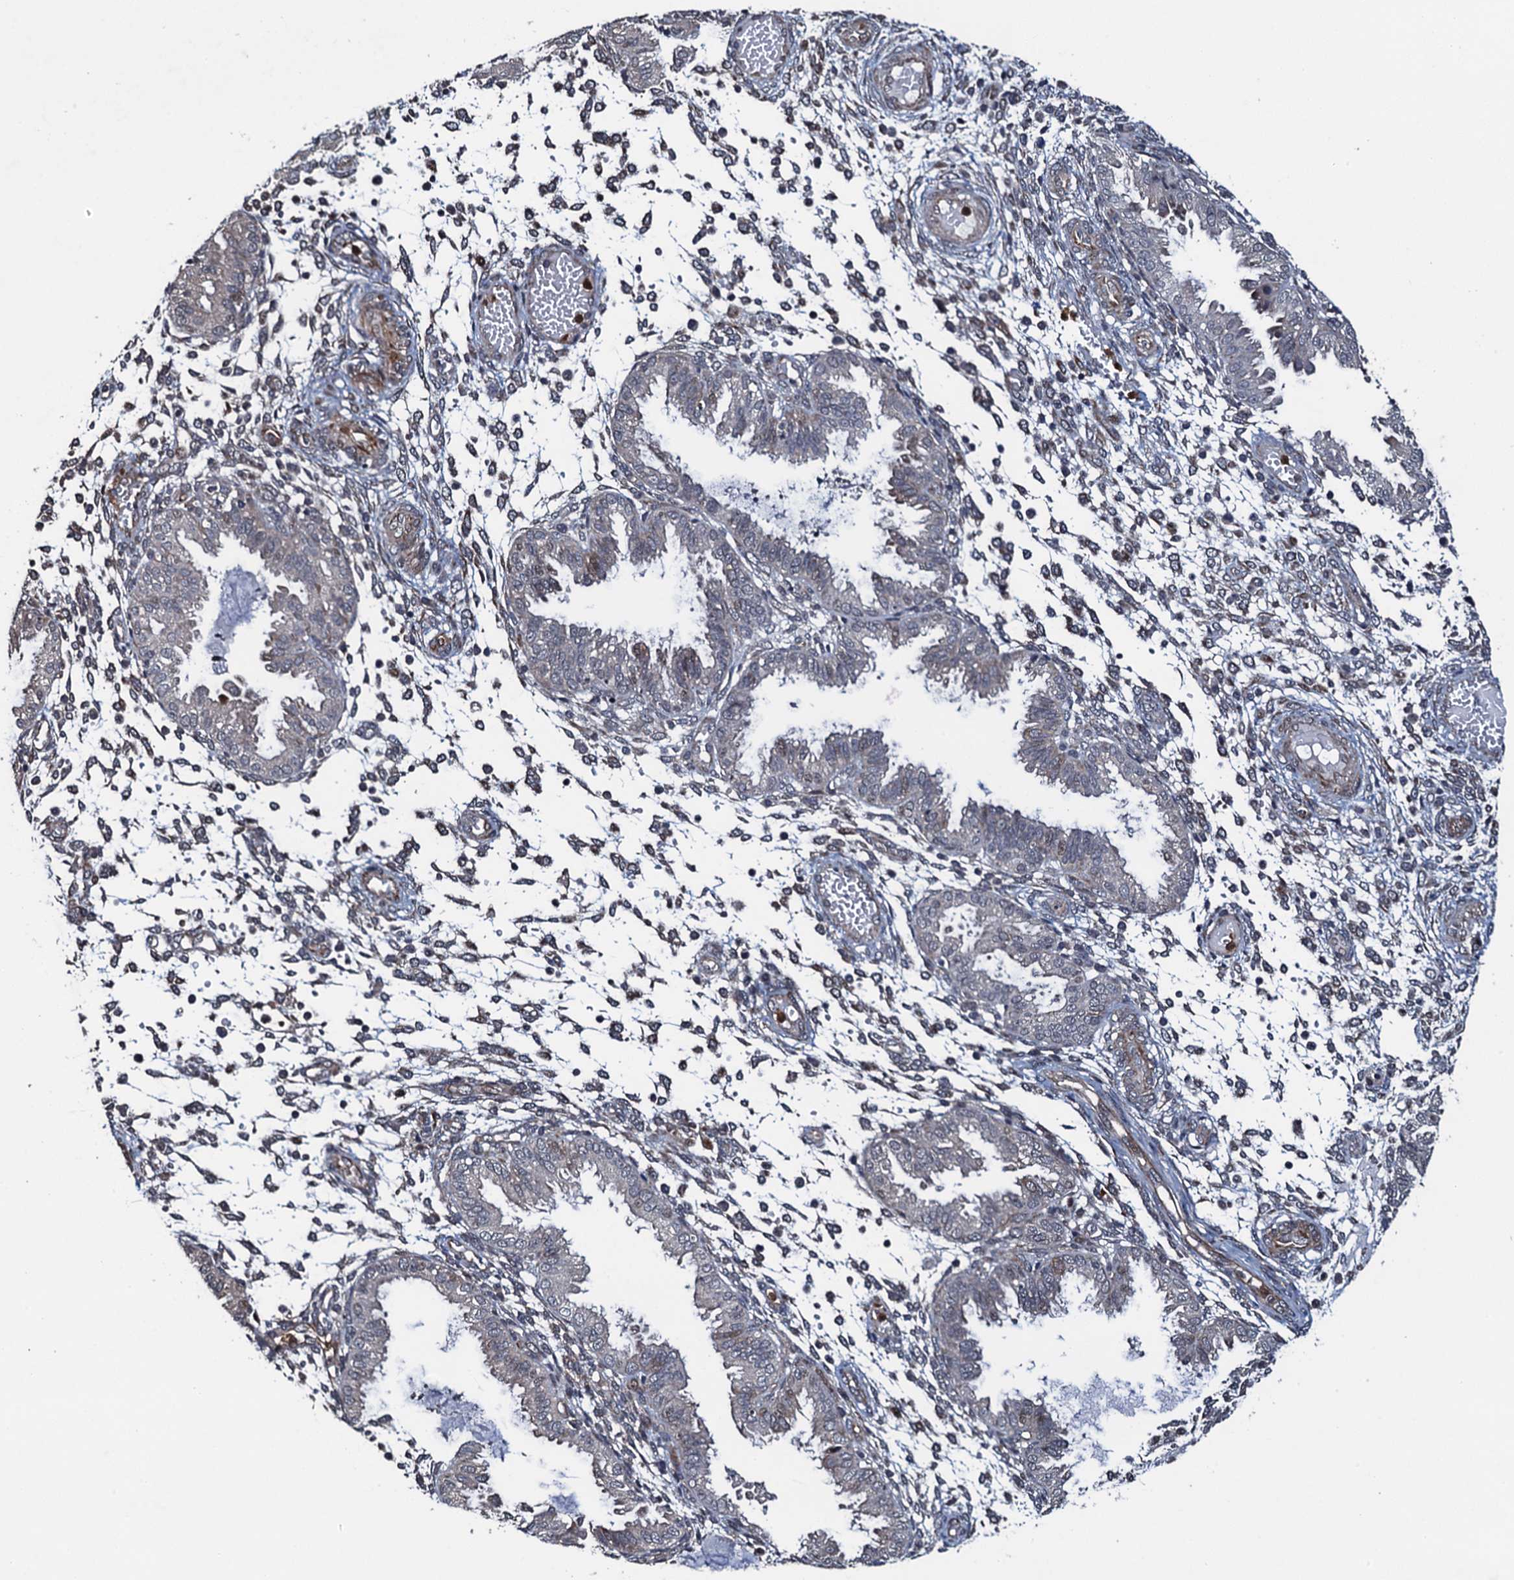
{"staining": {"intensity": "negative", "quantity": "none", "location": "none"}, "tissue": "endometrium", "cell_type": "Cells in endometrial stroma", "image_type": "normal", "snomed": [{"axis": "morphology", "description": "Normal tissue, NOS"}, {"axis": "topography", "description": "Endometrium"}], "caption": "The immunohistochemistry (IHC) image has no significant expression in cells in endometrial stroma of endometrium. Nuclei are stained in blue.", "gene": "WHAMM", "patient": {"sex": "female", "age": 33}}